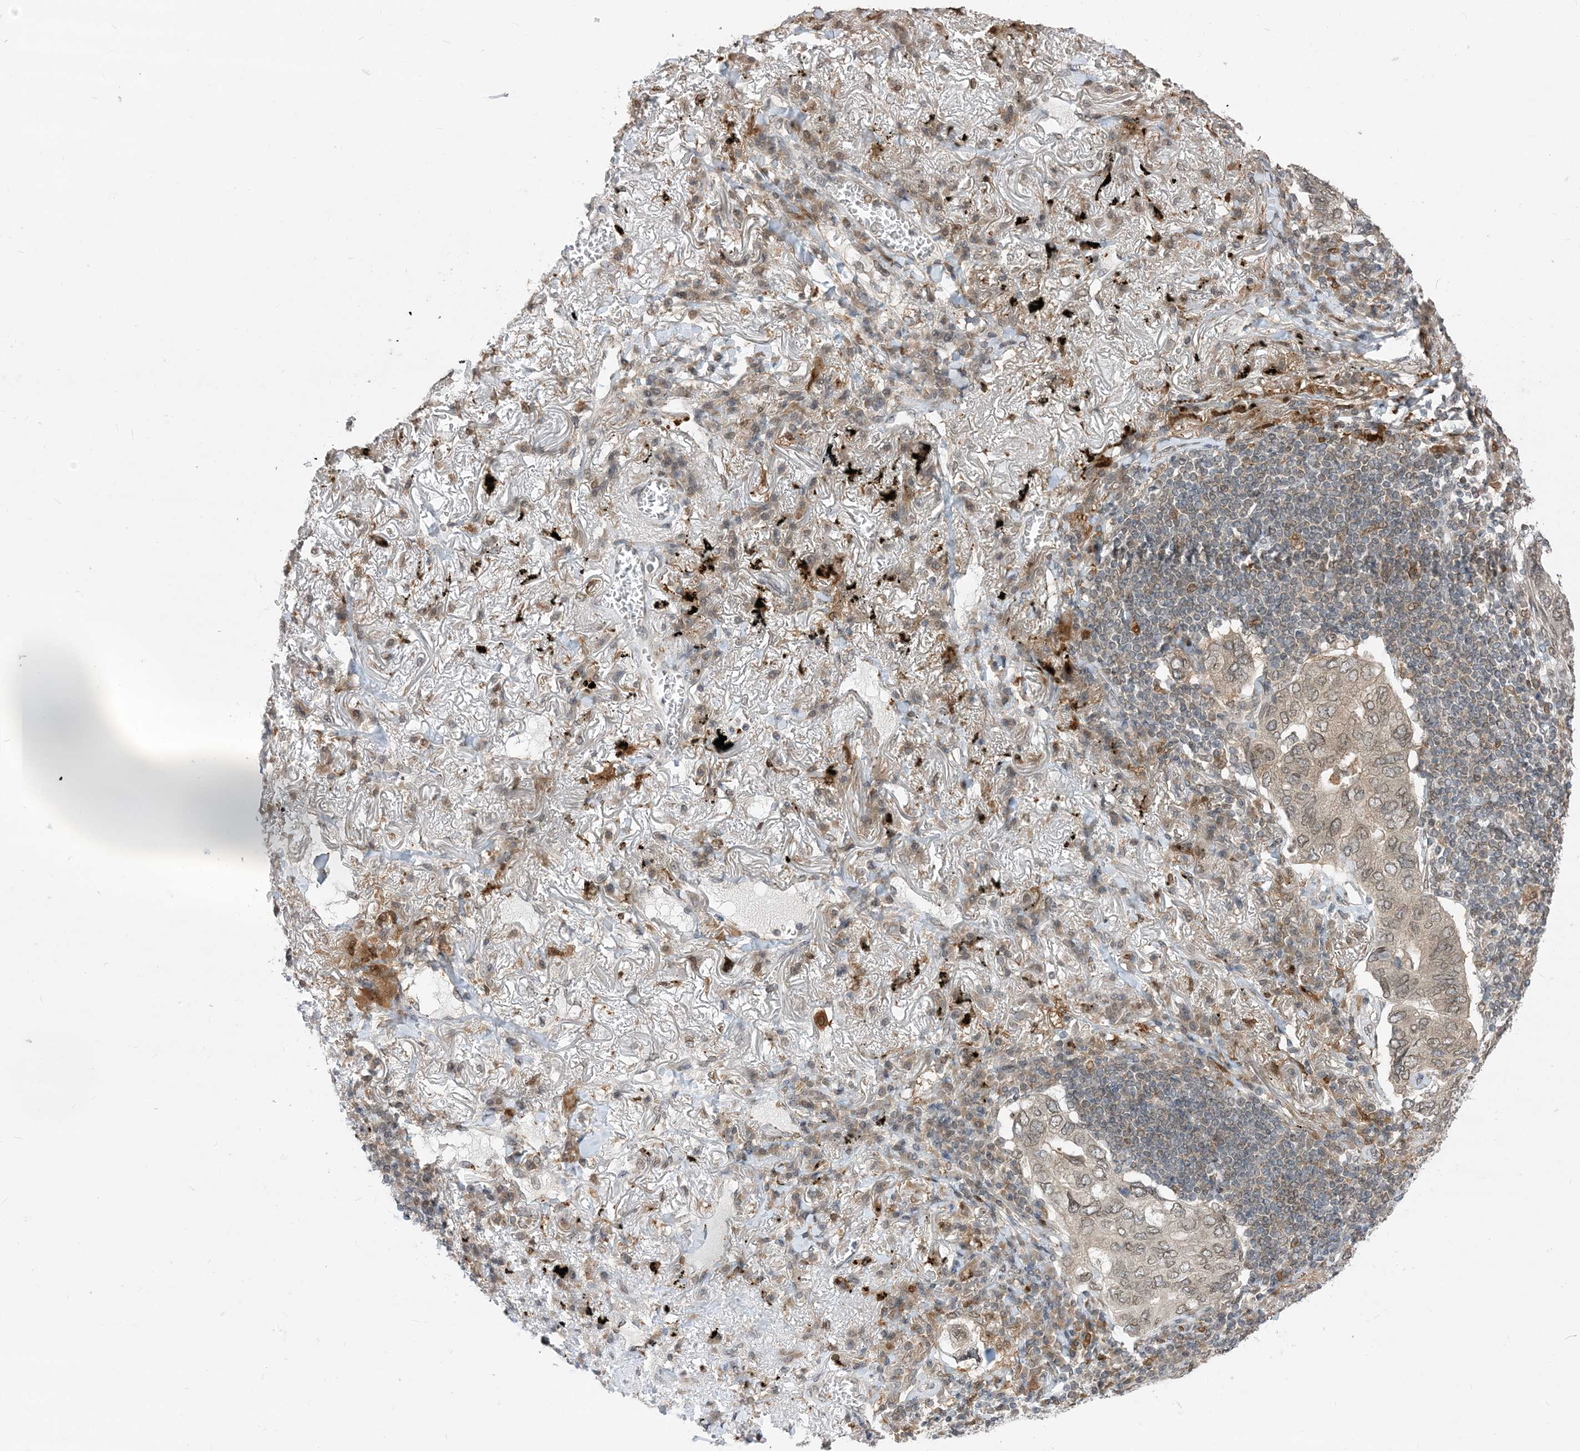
{"staining": {"intensity": "weak", "quantity": "<25%", "location": "cytoplasmic/membranous,nuclear"}, "tissue": "lung cancer", "cell_type": "Tumor cells", "image_type": "cancer", "snomed": [{"axis": "morphology", "description": "Adenocarcinoma, NOS"}, {"axis": "topography", "description": "Lung"}], "caption": "Immunohistochemical staining of human lung cancer (adenocarcinoma) reveals no significant expression in tumor cells.", "gene": "NAGK", "patient": {"sex": "male", "age": 65}}